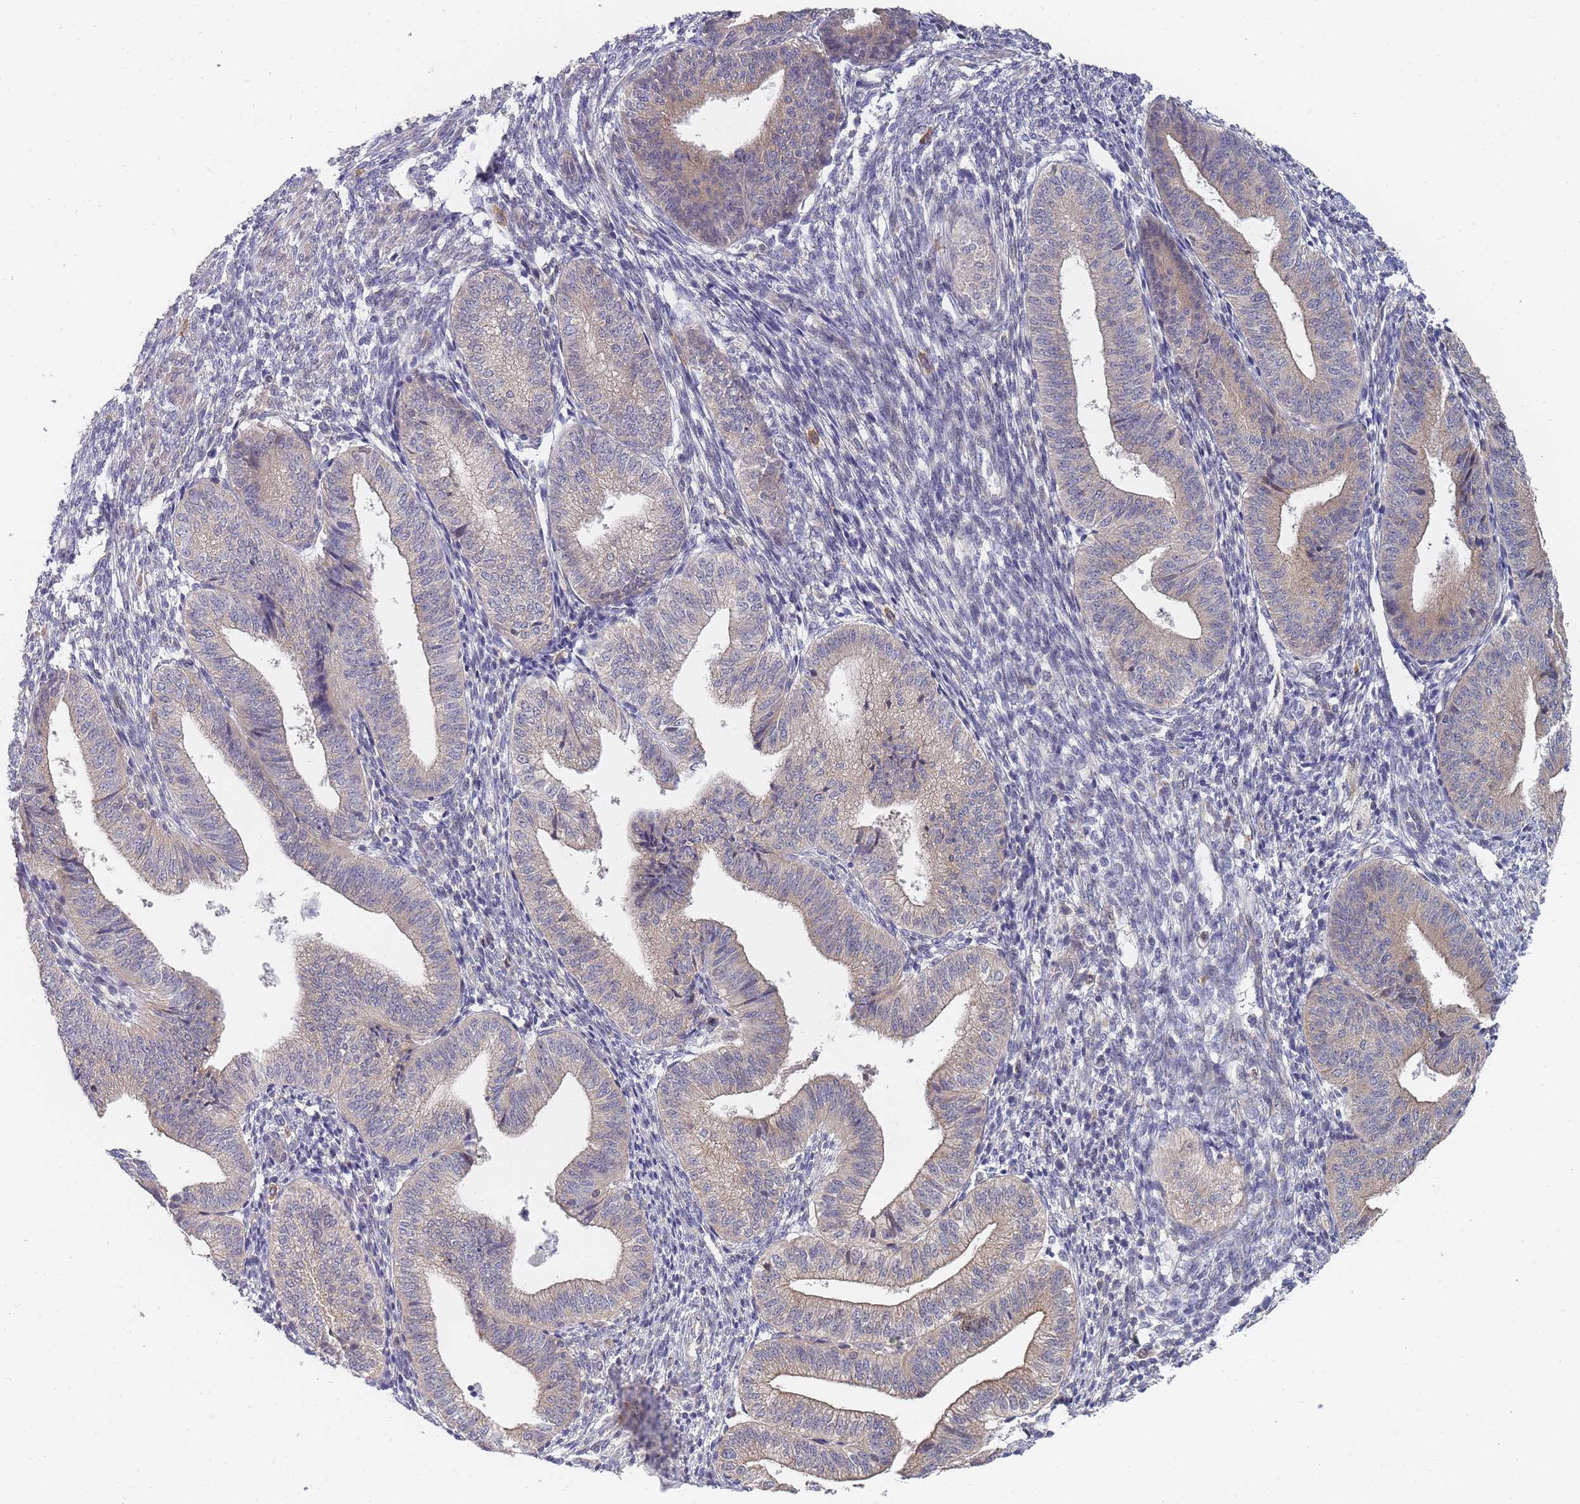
{"staining": {"intensity": "negative", "quantity": "none", "location": "none"}, "tissue": "endometrium", "cell_type": "Cells in endometrial stroma", "image_type": "normal", "snomed": [{"axis": "morphology", "description": "Normal tissue, NOS"}, {"axis": "topography", "description": "Endometrium"}], "caption": "Immunohistochemical staining of benign endometrium shows no significant expression in cells in endometrial stroma. (DAB IHC with hematoxylin counter stain).", "gene": "SLC35F5", "patient": {"sex": "female", "age": 34}}